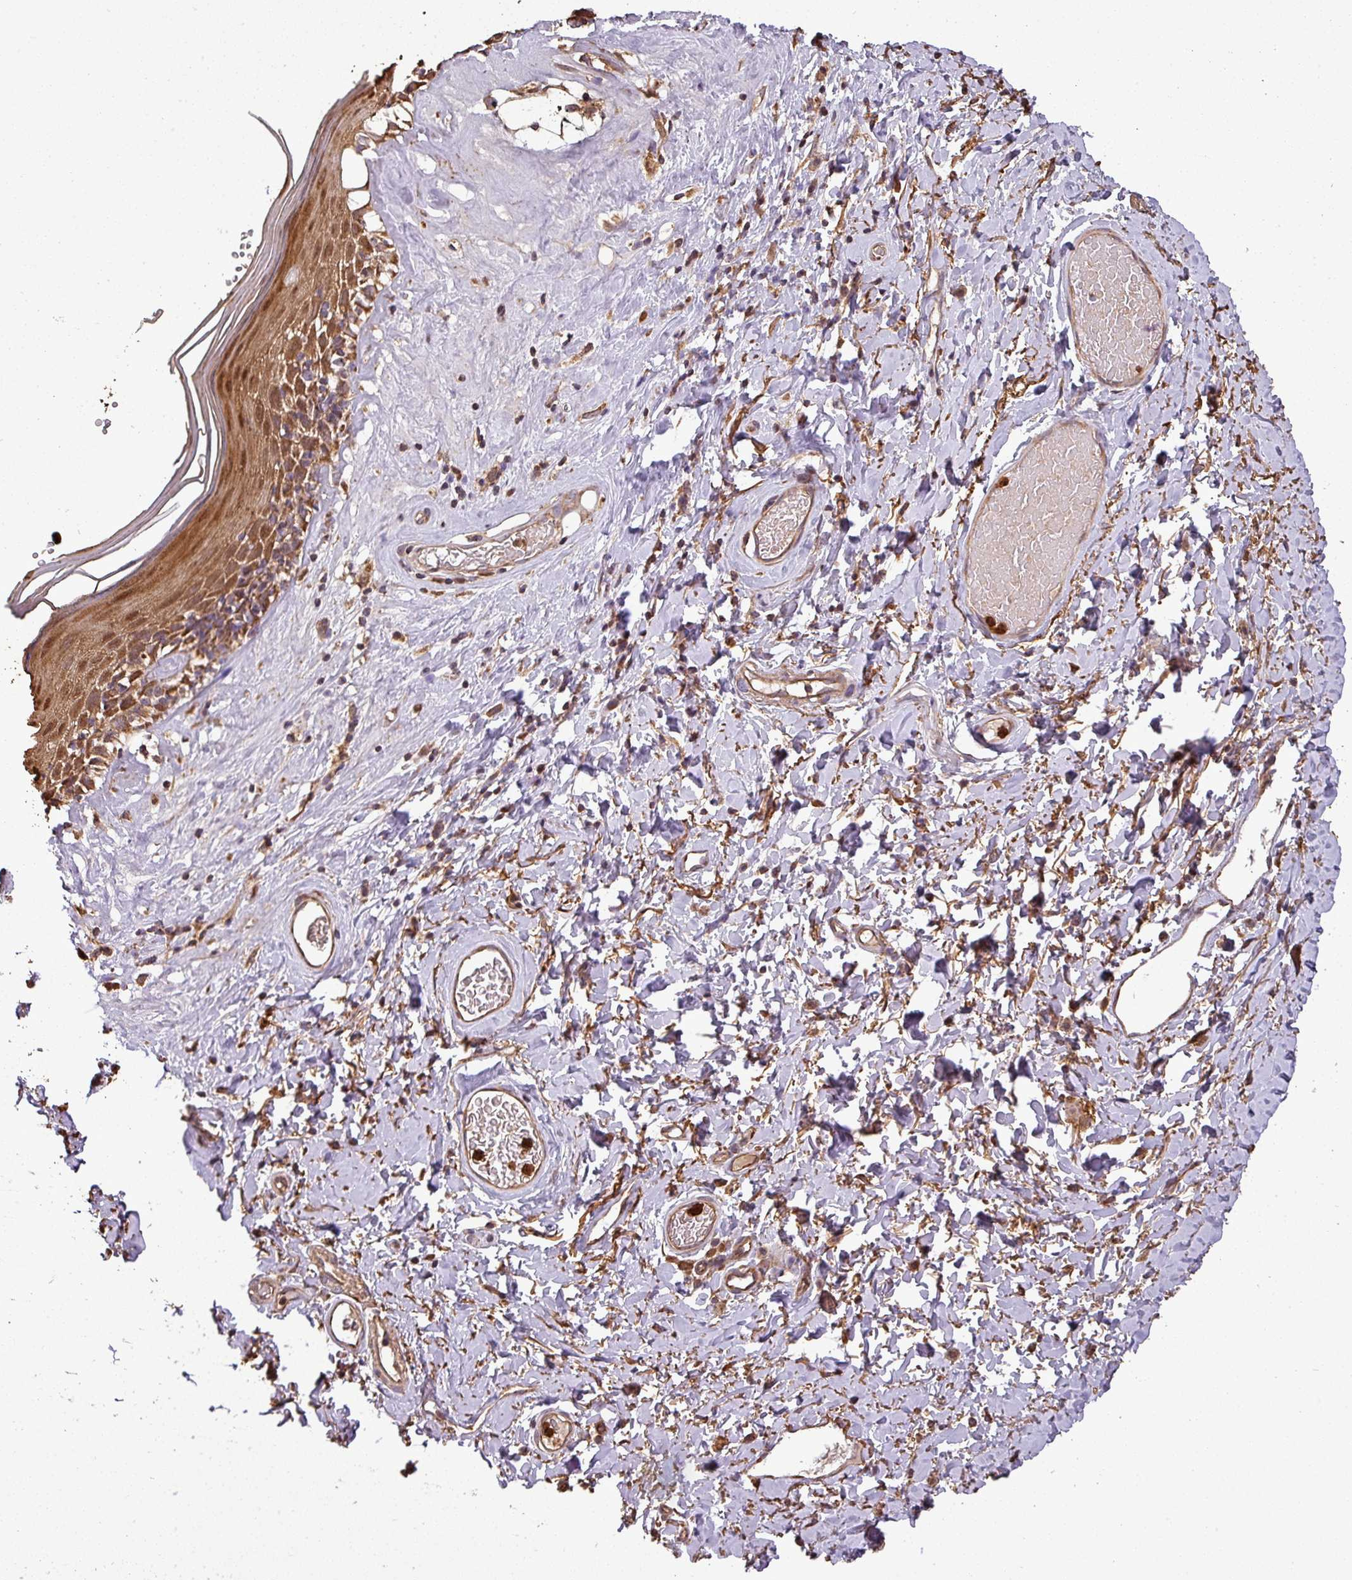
{"staining": {"intensity": "moderate", "quantity": ">75%", "location": "cytoplasmic/membranous,nuclear"}, "tissue": "skin", "cell_type": "Epidermal cells", "image_type": "normal", "snomed": [{"axis": "morphology", "description": "Normal tissue, NOS"}, {"axis": "morphology", "description": "Inflammation, NOS"}, {"axis": "topography", "description": "Vulva"}], "caption": "This micrograph exhibits unremarkable skin stained with immunohistochemistry to label a protein in brown. The cytoplasmic/membranous,nuclear of epidermal cells show moderate positivity for the protein. Nuclei are counter-stained blue.", "gene": "PLEKHM1", "patient": {"sex": "female", "age": 86}}